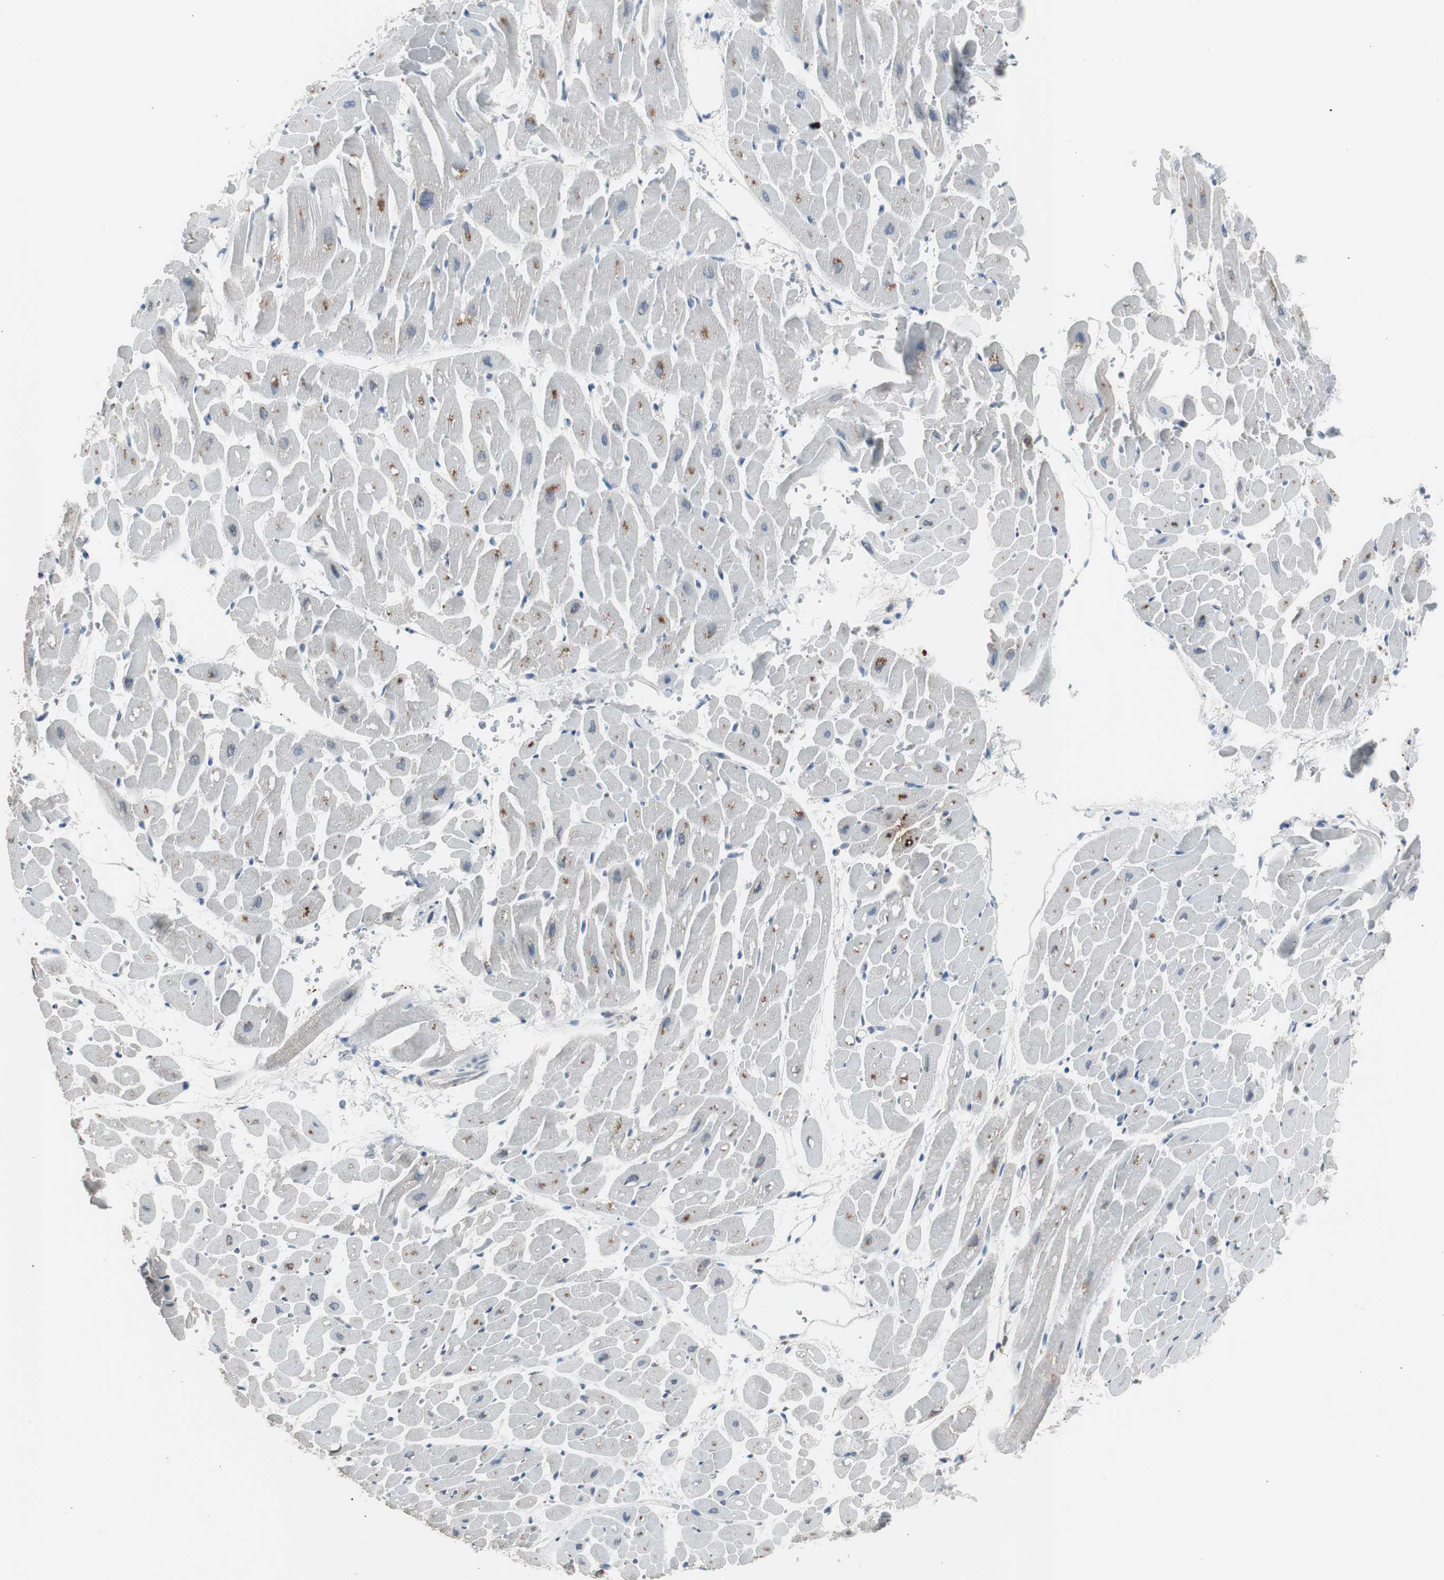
{"staining": {"intensity": "weak", "quantity": "<25%", "location": "cytoplasmic/membranous"}, "tissue": "heart muscle", "cell_type": "Cardiomyocytes", "image_type": "normal", "snomed": [{"axis": "morphology", "description": "Normal tissue, NOS"}, {"axis": "topography", "description": "Heart"}], "caption": "Heart muscle stained for a protein using immunohistochemistry (IHC) displays no expression cardiomyocytes.", "gene": "TK1", "patient": {"sex": "male", "age": 45}}